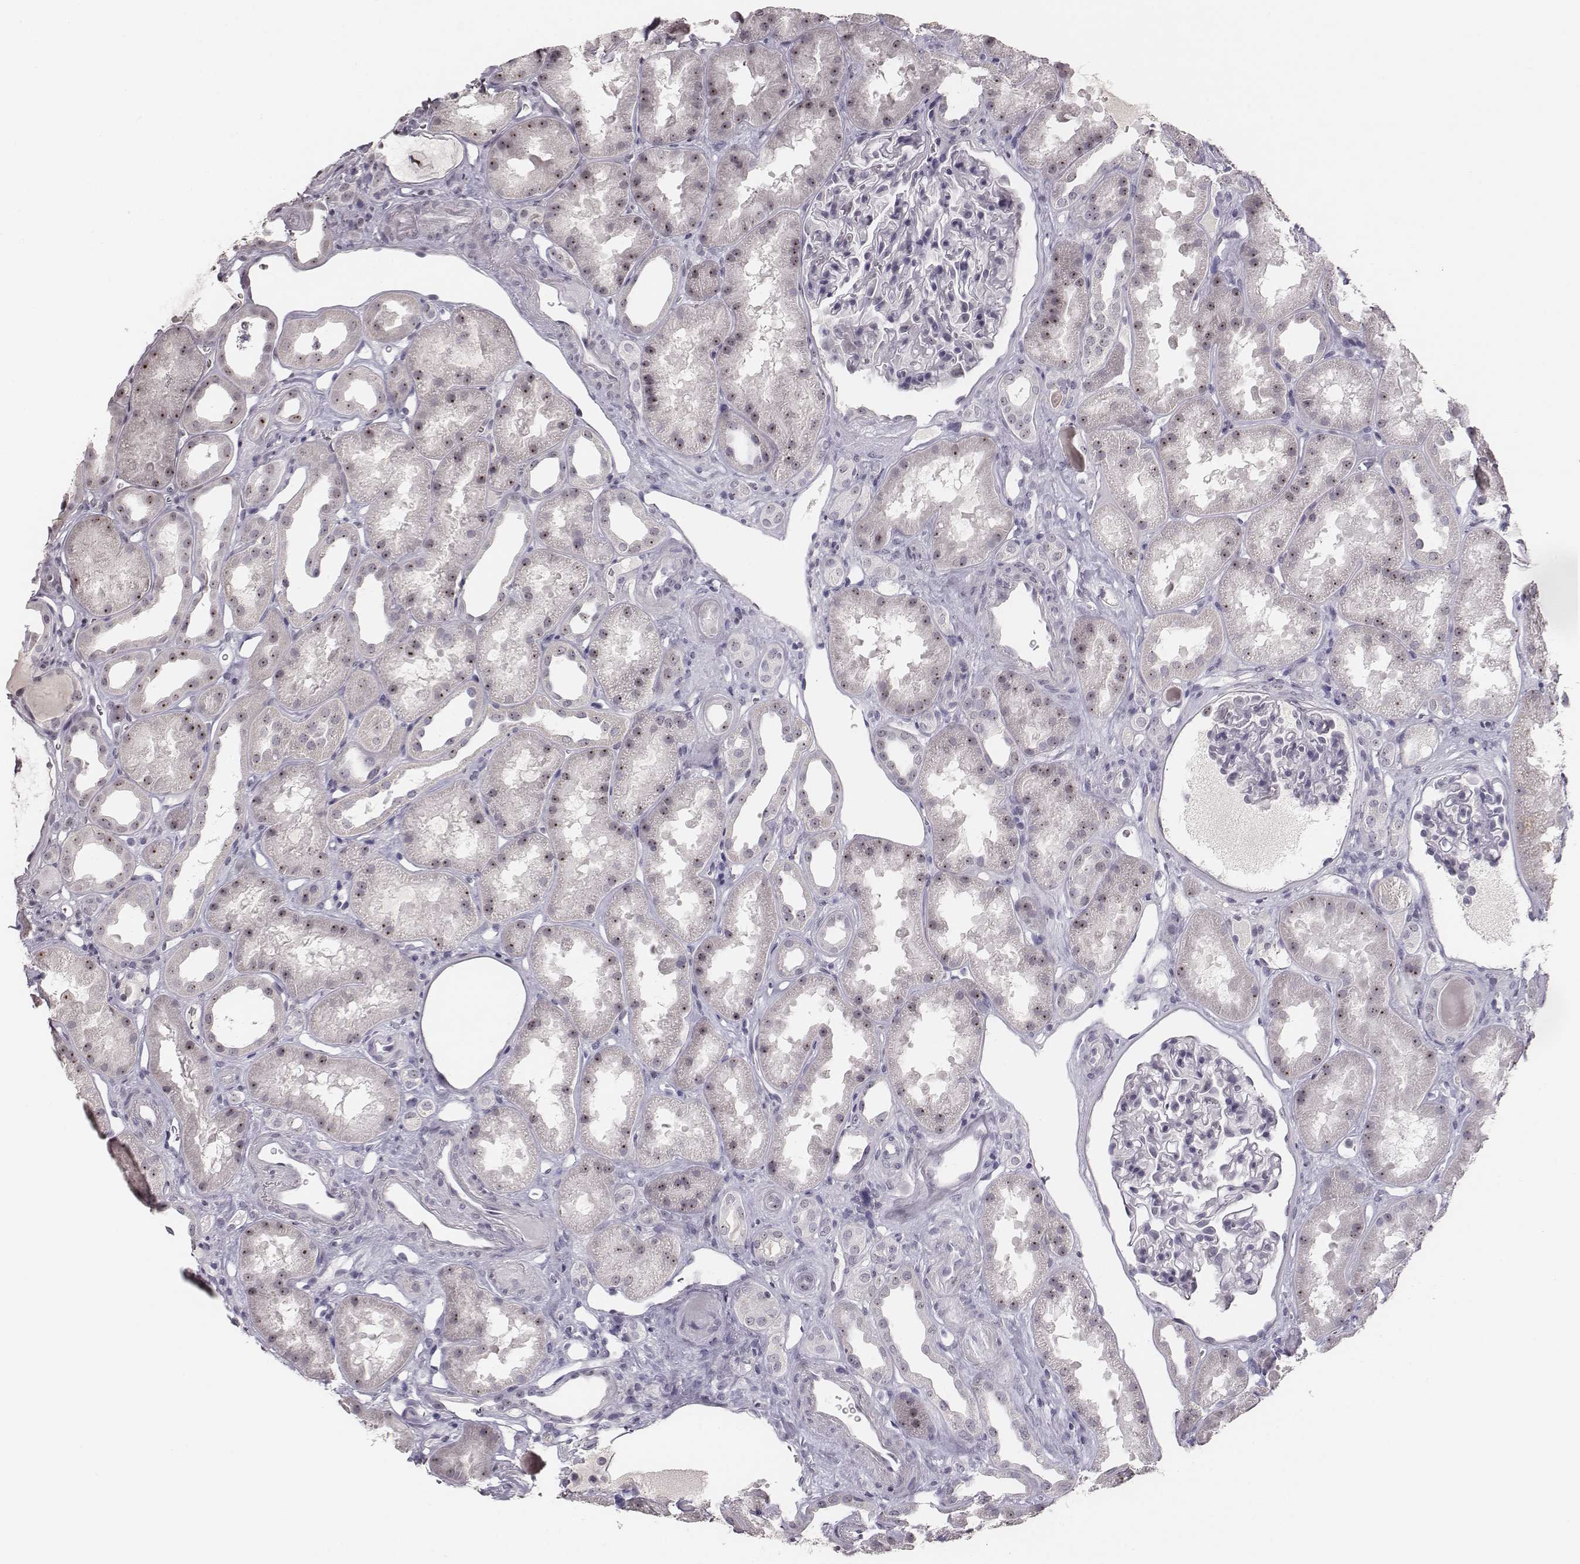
{"staining": {"intensity": "negative", "quantity": "none", "location": "none"}, "tissue": "kidney", "cell_type": "Cells in glomeruli", "image_type": "normal", "snomed": [{"axis": "morphology", "description": "Normal tissue, NOS"}, {"axis": "topography", "description": "Kidney"}], "caption": "Image shows no significant protein staining in cells in glomeruli of benign kidney.", "gene": "NIFK", "patient": {"sex": "male", "age": 61}}